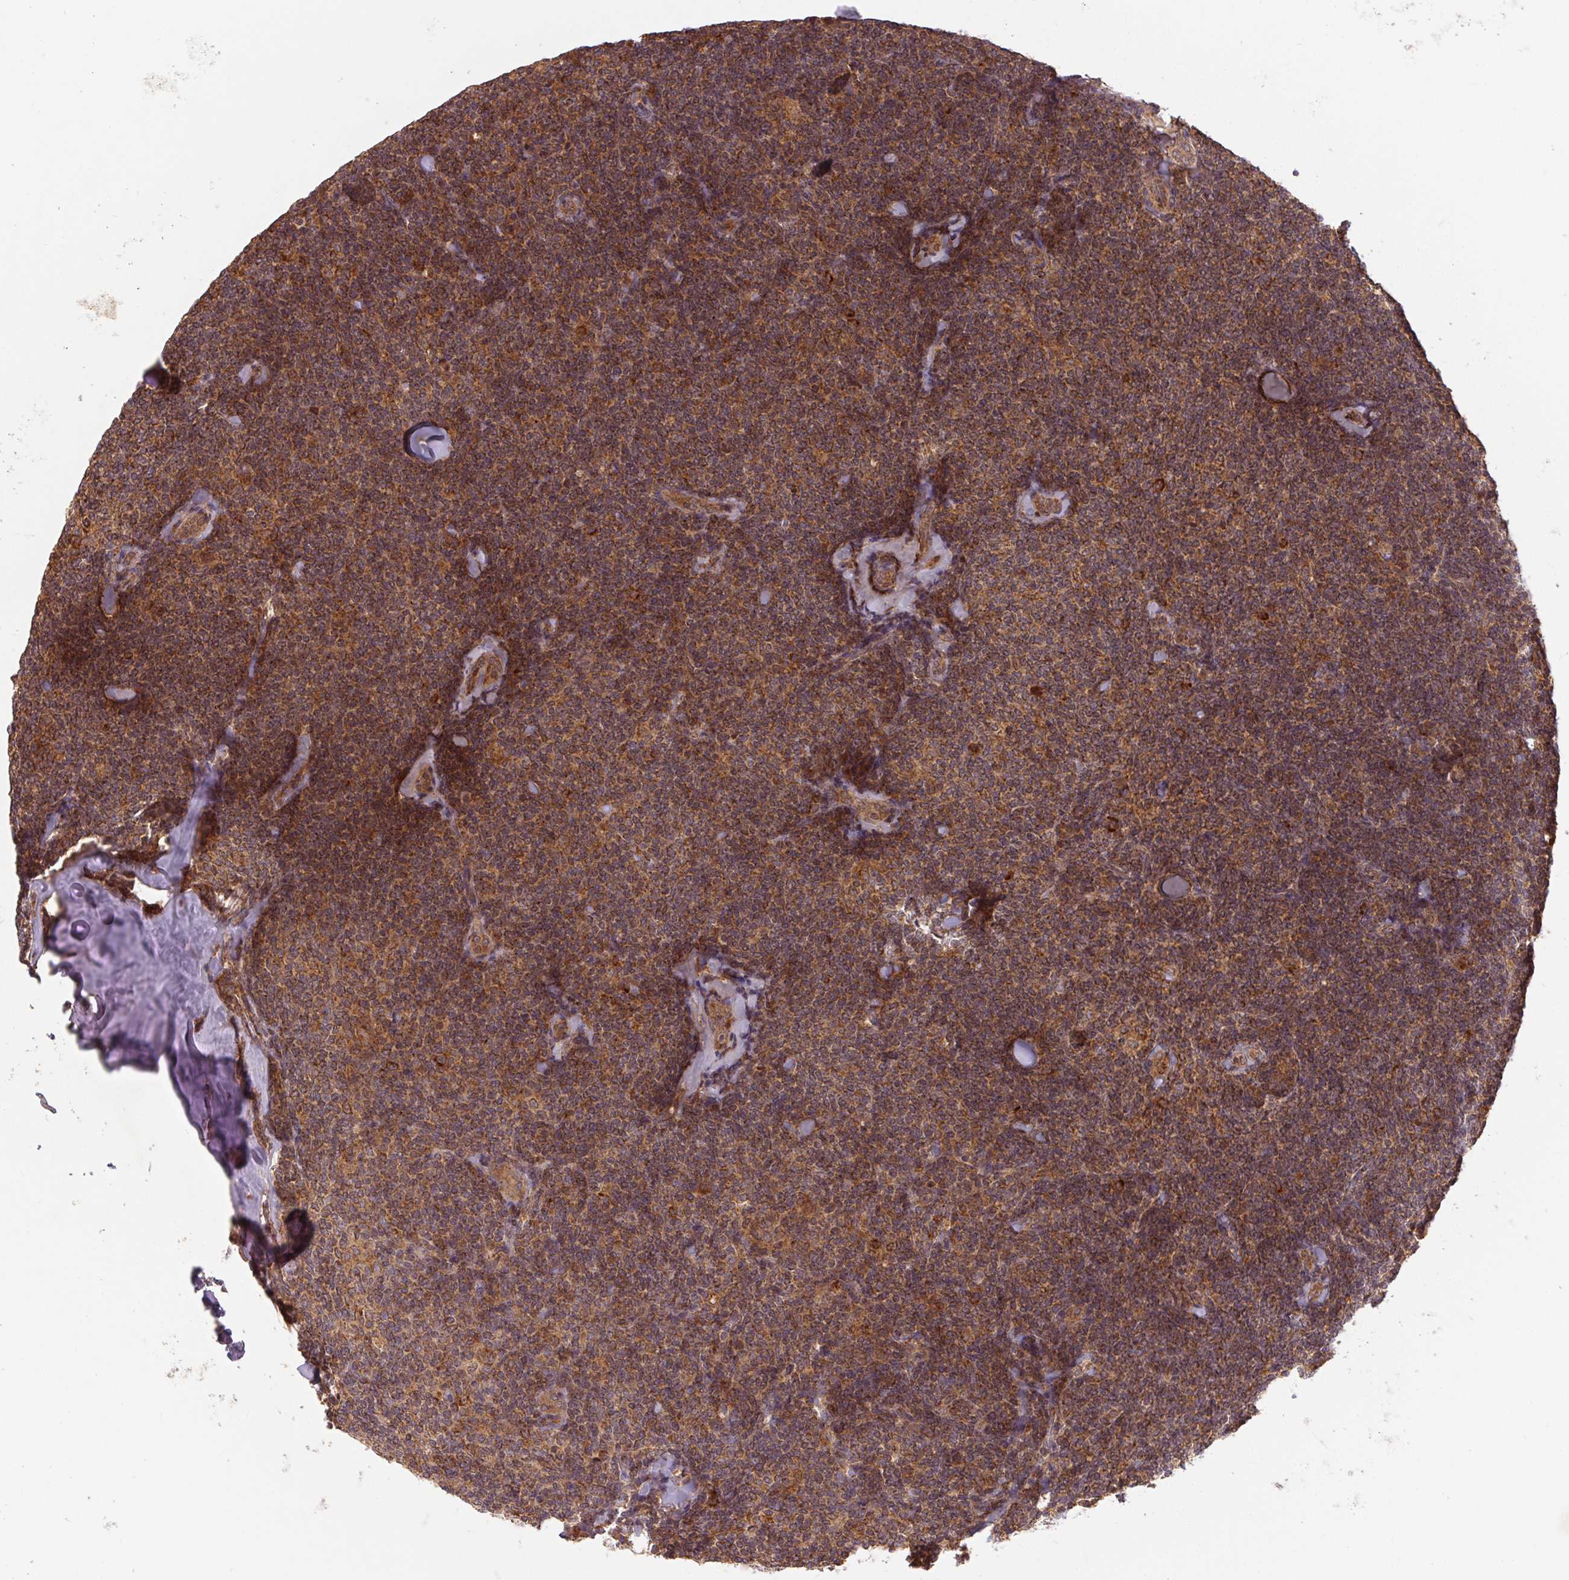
{"staining": {"intensity": "moderate", "quantity": ">75%", "location": "cytoplasmic/membranous"}, "tissue": "lymphoma", "cell_type": "Tumor cells", "image_type": "cancer", "snomed": [{"axis": "morphology", "description": "Malignant lymphoma, non-Hodgkin's type, Low grade"}, {"axis": "topography", "description": "Lymph node"}], "caption": "A brown stain labels moderate cytoplasmic/membranous expression of a protein in lymphoma tumor cells.", "gene": "MTHFD1", "patient": {"sex": "female", "age": 56}}